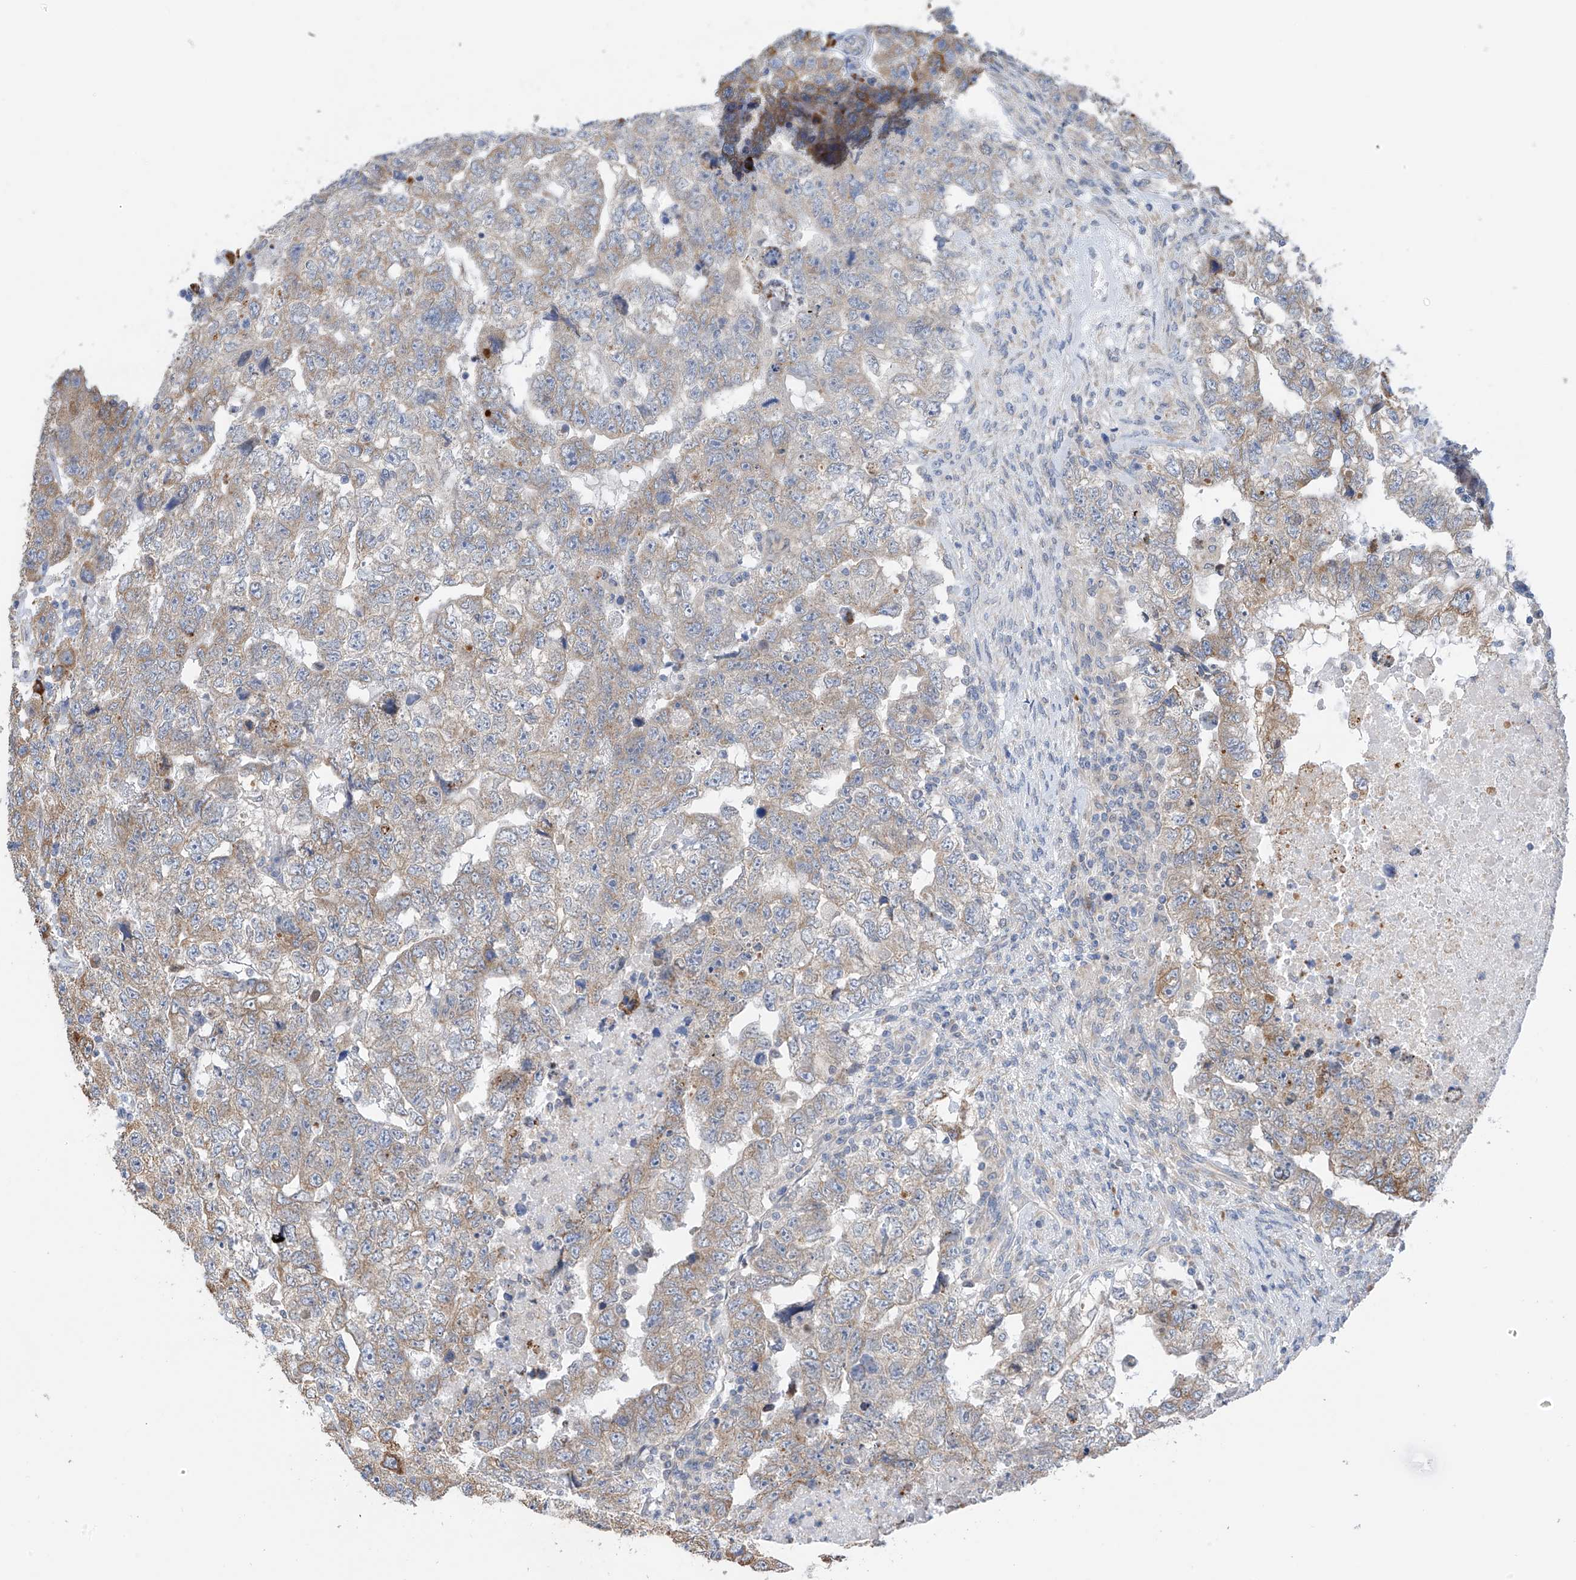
{"staining": {"intensity": "moderate", "quantity": "25%-75%", "location": "cytoplasmic/membranous"}, "tissue": "testis cancer", "cell_type": "Tumor cells", "image_type": "cancer", "snomed": [{"axis": "morphology", "description": "Carcinoma, Embryonal, NOS"}, {"axis": "topography", "description": "Testis"}], "caption": "Immunohistochemical staining of testis cancer (embryonal carcinoma) displays medium levels of moderate cytoplasmic/membranous protein expression in approximately 25%-75% of tumor cells. (DAB (3,3'-diaminobenzidine) = brown stain, brightfield microscopy at high magnification).", "gene": "REC8", "patient": {"sex": "male", "age": 36}}